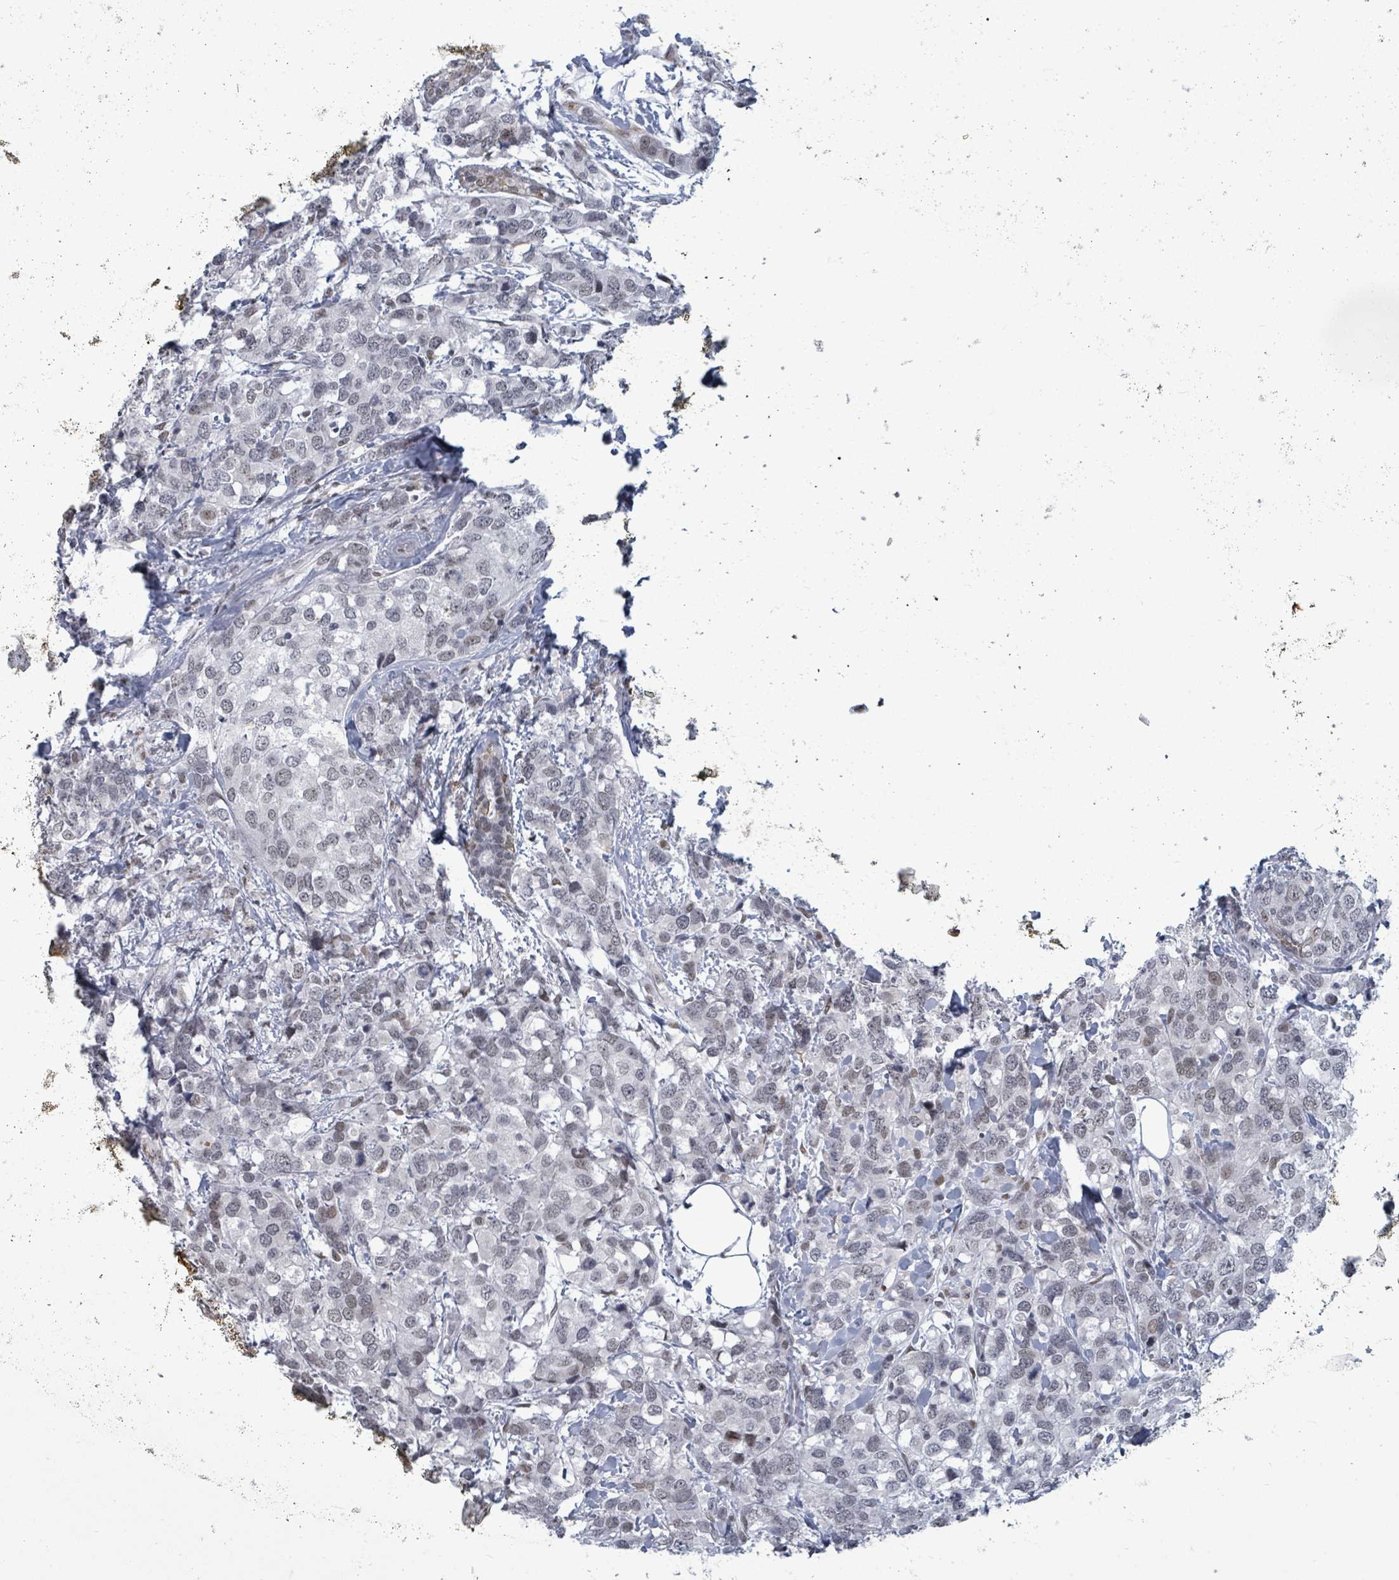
{"staining": {"intensity": "weak", "quantity": "25%-75%", "location": "nuclear"}, "tissue": "breast cancer", "cell_type": "Tumor cells", "image_type": "cancer", "snomed": [{"axis": "morphology", "description": "Lobular carcinoma"}, {"axis": "topography", "description": "Breast"}], "caption": "Breast lobular carcinoma stained with DAB IHC reveals low levels of weak nuclear expression in approximately 25%-75% of tumor cells.", "gene": "ERCC5", "patient": {"sex": "female", "age": 59}}